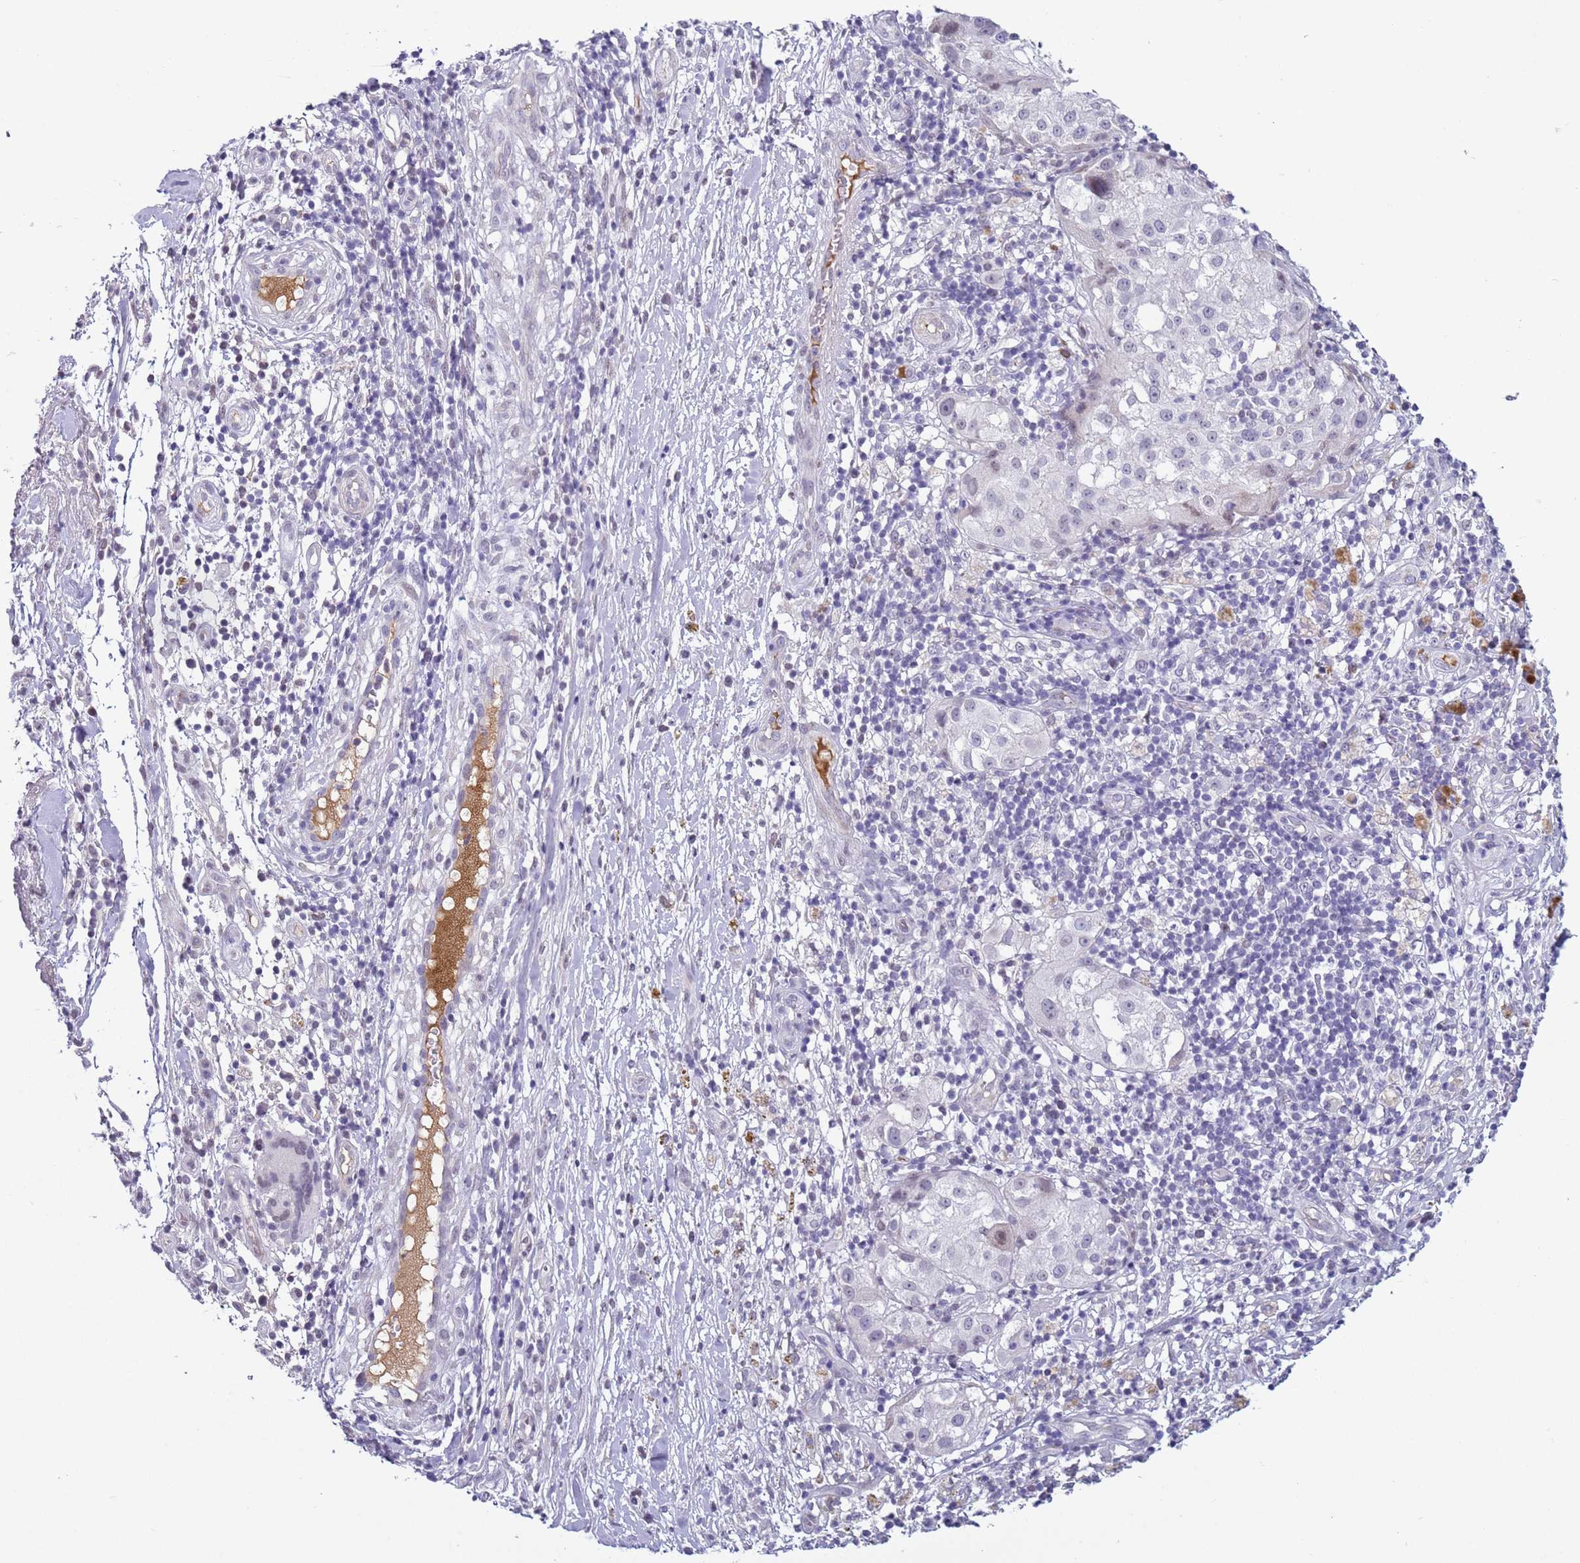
{"staining": {"intensity": "negative", "quantity": "none", "location": "none"}, "tissue": "melanoma", "cell_type": "Tumor cells", "image_type": "cancer", "snomed": [{"axis": "morphology", "description": "Normal morphology"}, {"axis": "morphology", "description": "Malignant melanoma, NOS"}, {"axis": "topography", "description": "Skin"}], "caption": "Malignant melanoma was stained to show a protein in brown. There is no significant positivity in tumor cells.", "gene": "NPAP1", "patient": {"sex": "female", "age": 72}}